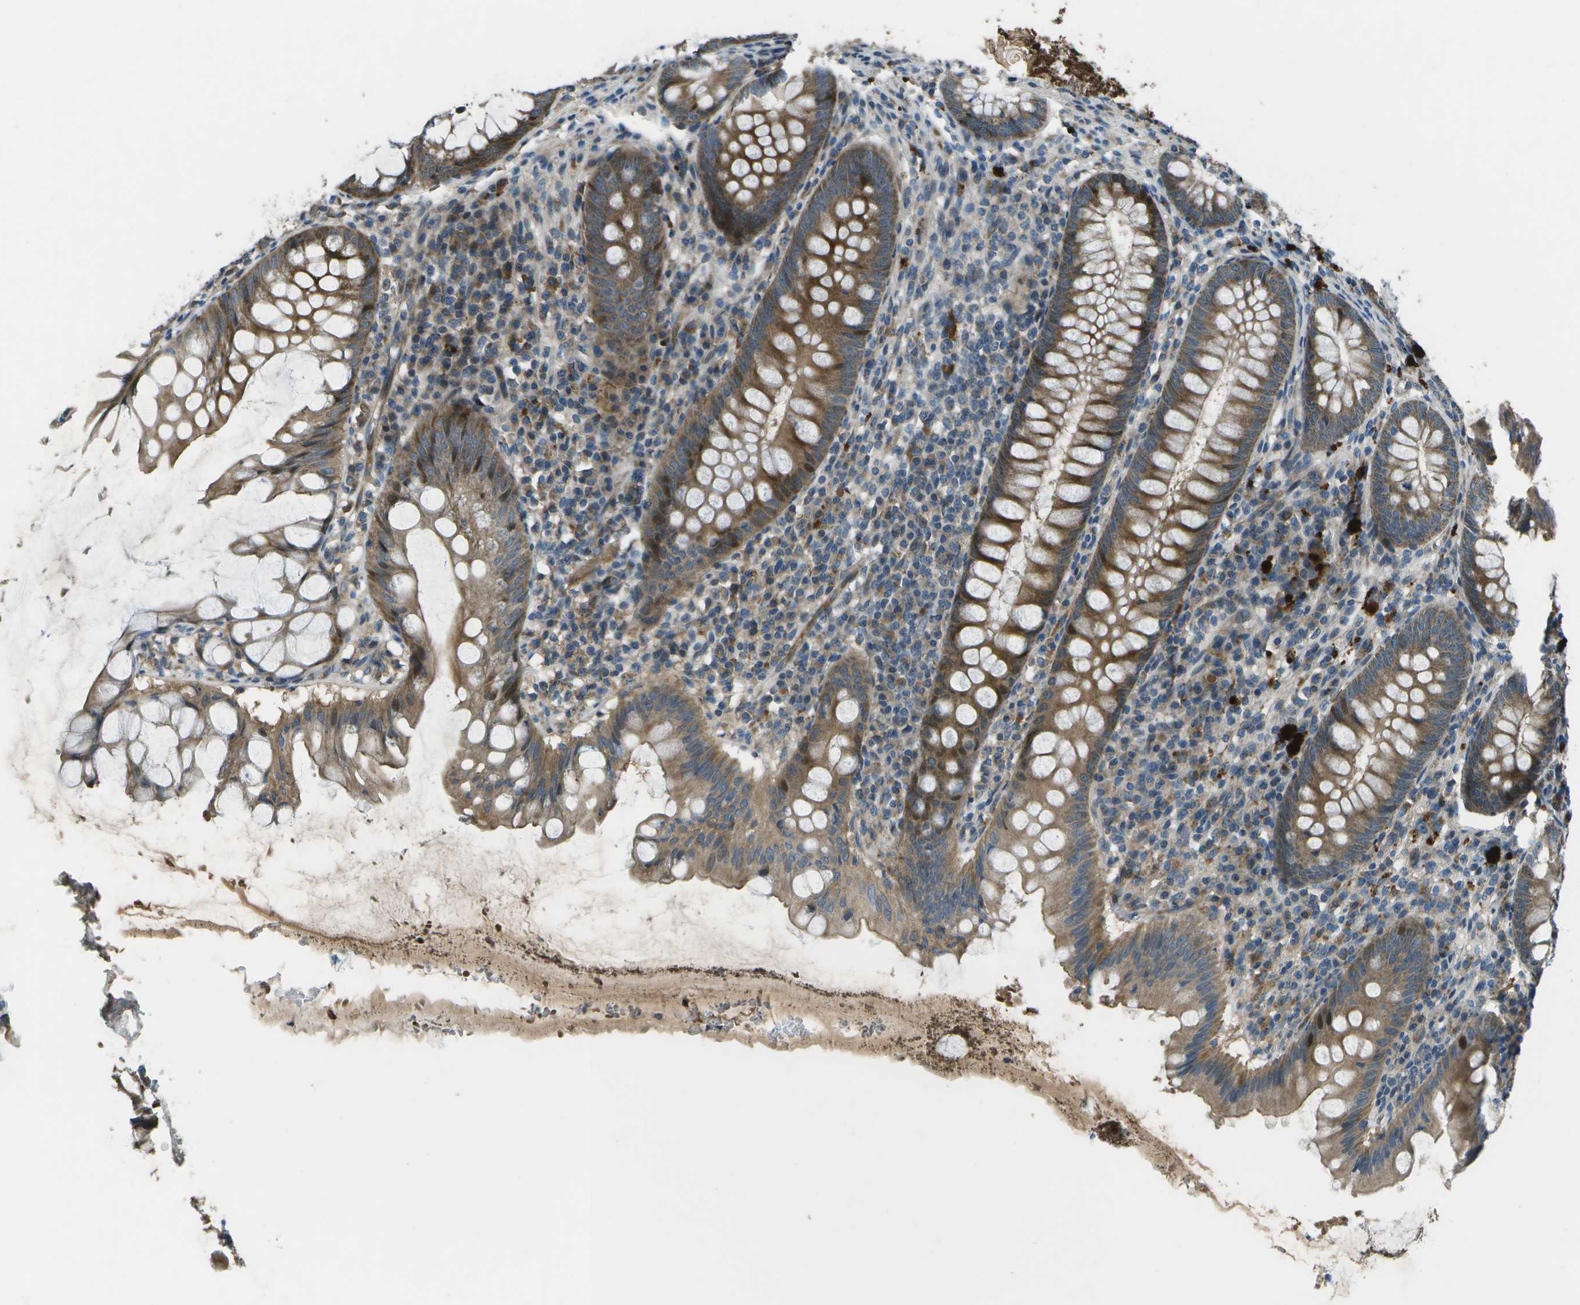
{"staining": {"intensity": "strong", "quantity": ">75%", "location": "cytoplasmic/membranous"}, "tissue": "appendix", "cell_type": "Glandular cells", "image_type": "normal", "snomed": [{"axis": "morphology", "description": "Normal tissue, NOS"}, {"axis": "topography", "description": "Appendix"}], "caption": "Protein expression analysis of unremarkable appendix demonstrates strong cytoplasmic/membranous staining in about >75% of glandular cells.", "gene": "PXYLP1", "patient": {"sex": "male", "age": 56}}